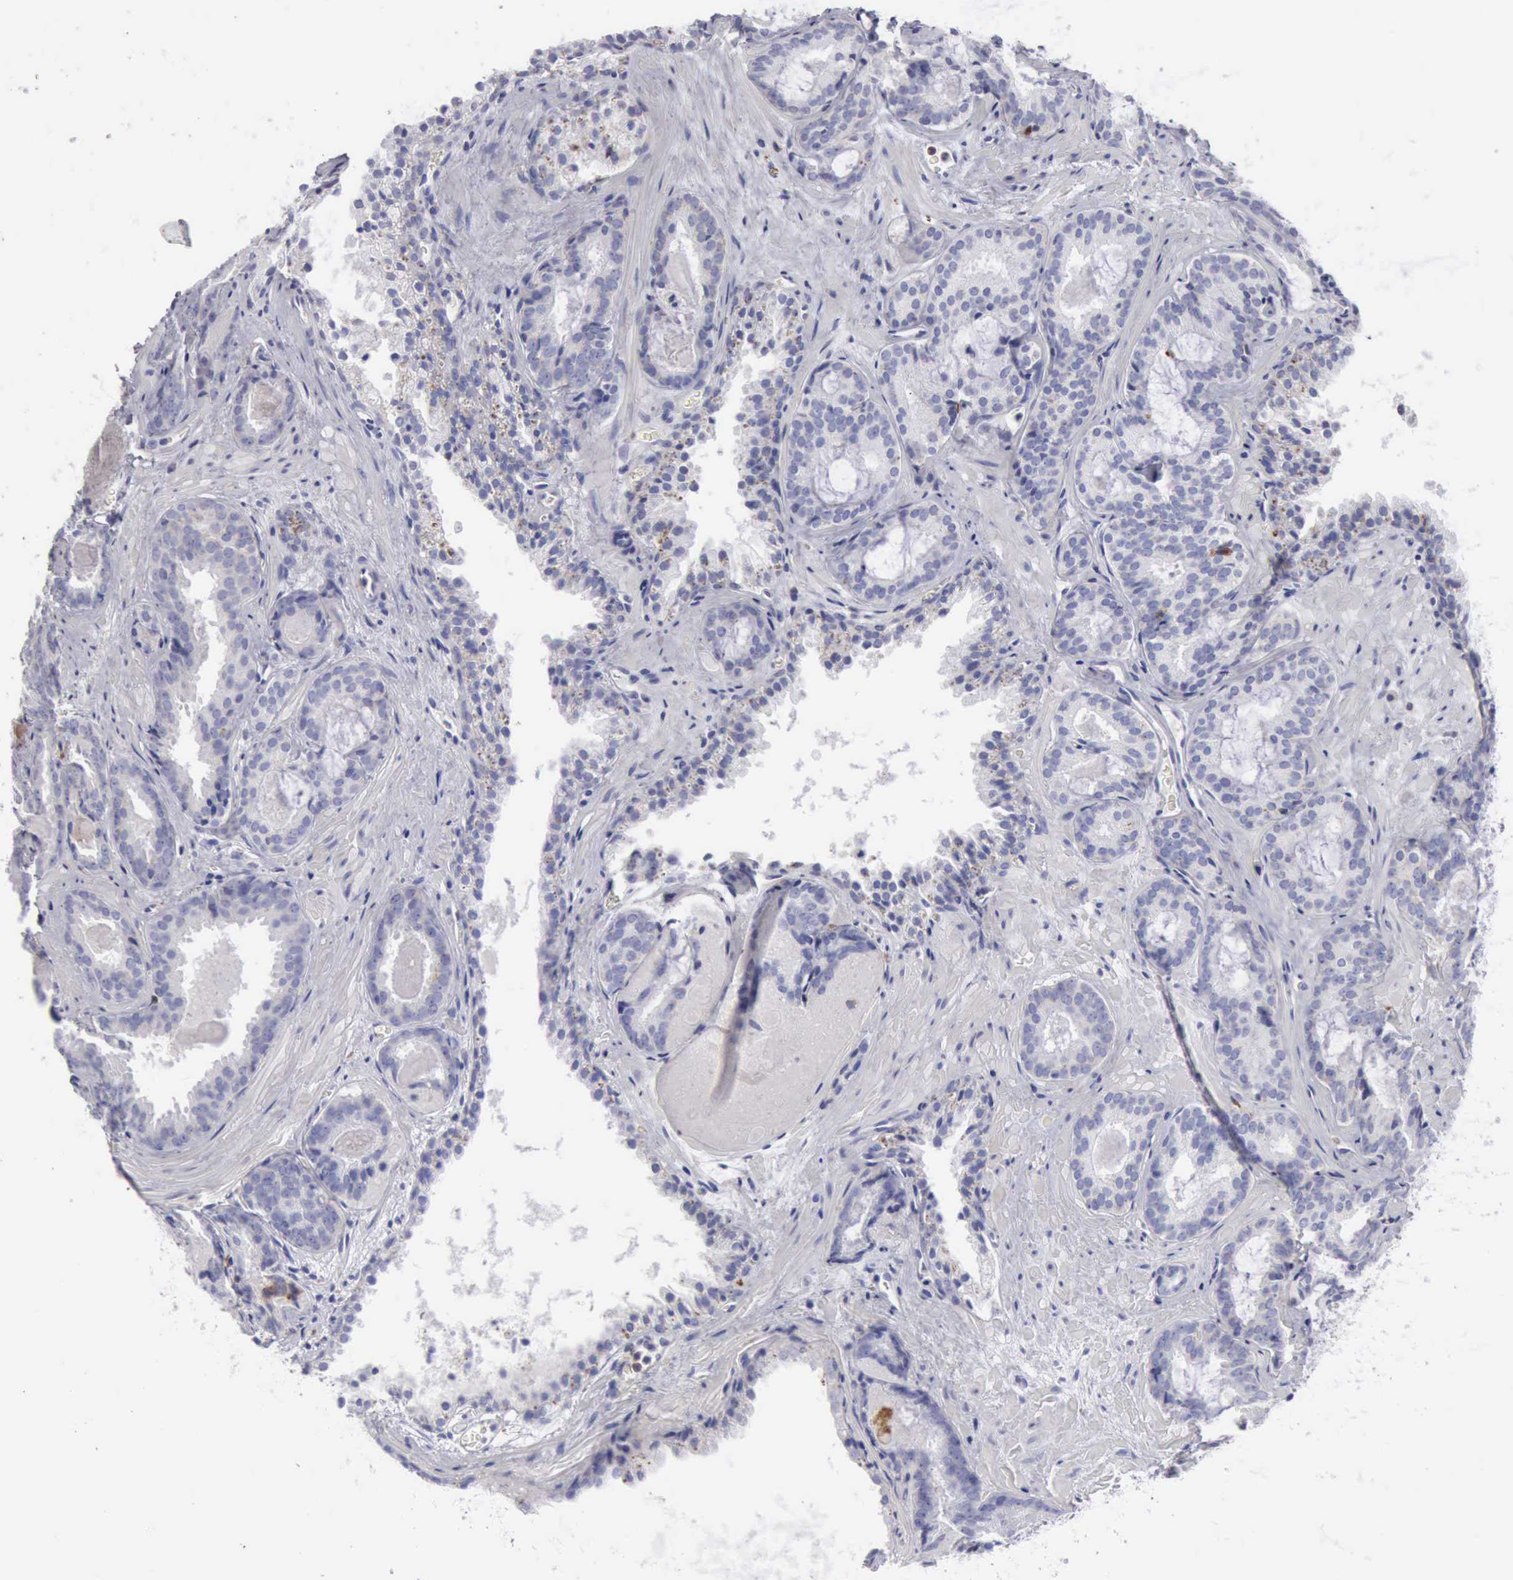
{"staining": {"intensity": "negative", "quantity": "none", "location": "none"}, "tissue": "prostate cancer", "cell_type": "Tumor cells", "image_type": "cancer", "snomed": [{"axis": "morphology", "description": "Adenocarcinoma, Medium grade"}, {"axis": "topography", "description": "Prostate"}], "caption": "IHC photomicrograph of neoplastic tissue: human adenocarcinoma (medium-grade) (prostate) stained with DAB exhibits no significant protein expression in tumor cells.", "gene": "CTSS", "patient": {"sex": "male", "age": 64}}